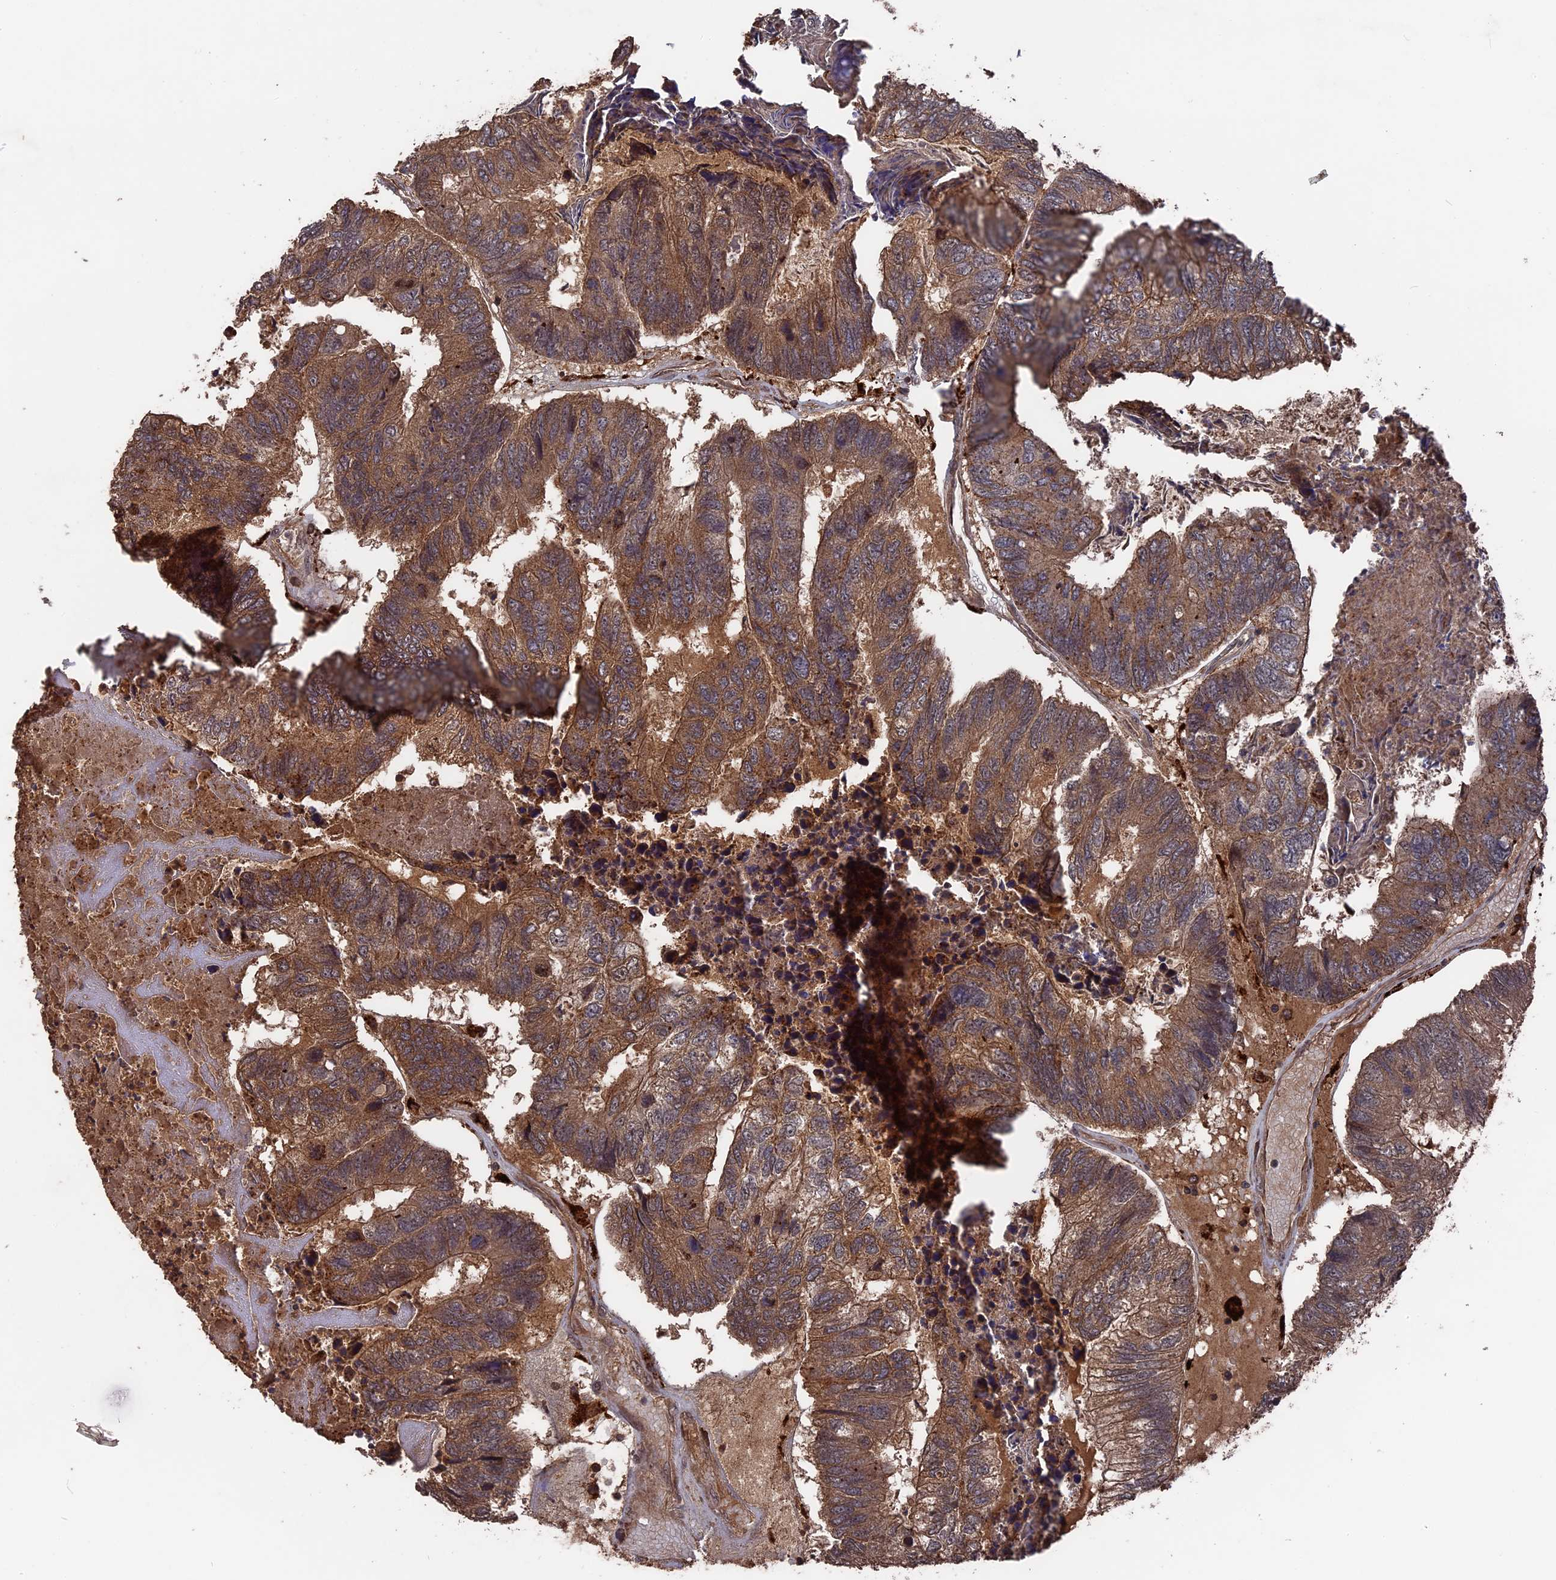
{"staining": {"intensity": "moderate", "quantity": ">75%", "location": "cytoplasmic/membranous"}, "tissue": "colorectal cancer", "cell_type": "Tumor cells", "image_type": "cancer", "snomed": [{"axis": "morphology", "description": "Adenocarcinoma, NOS"}, {"axis": "topography", "description": "Colon"}], "caption": "Colorectal adenocarcinoma stained with a protein marker demonstrates moderate staining in tumor cells.", "gene": "TELO2", "patient": {"sex": "female", "age": 67}}